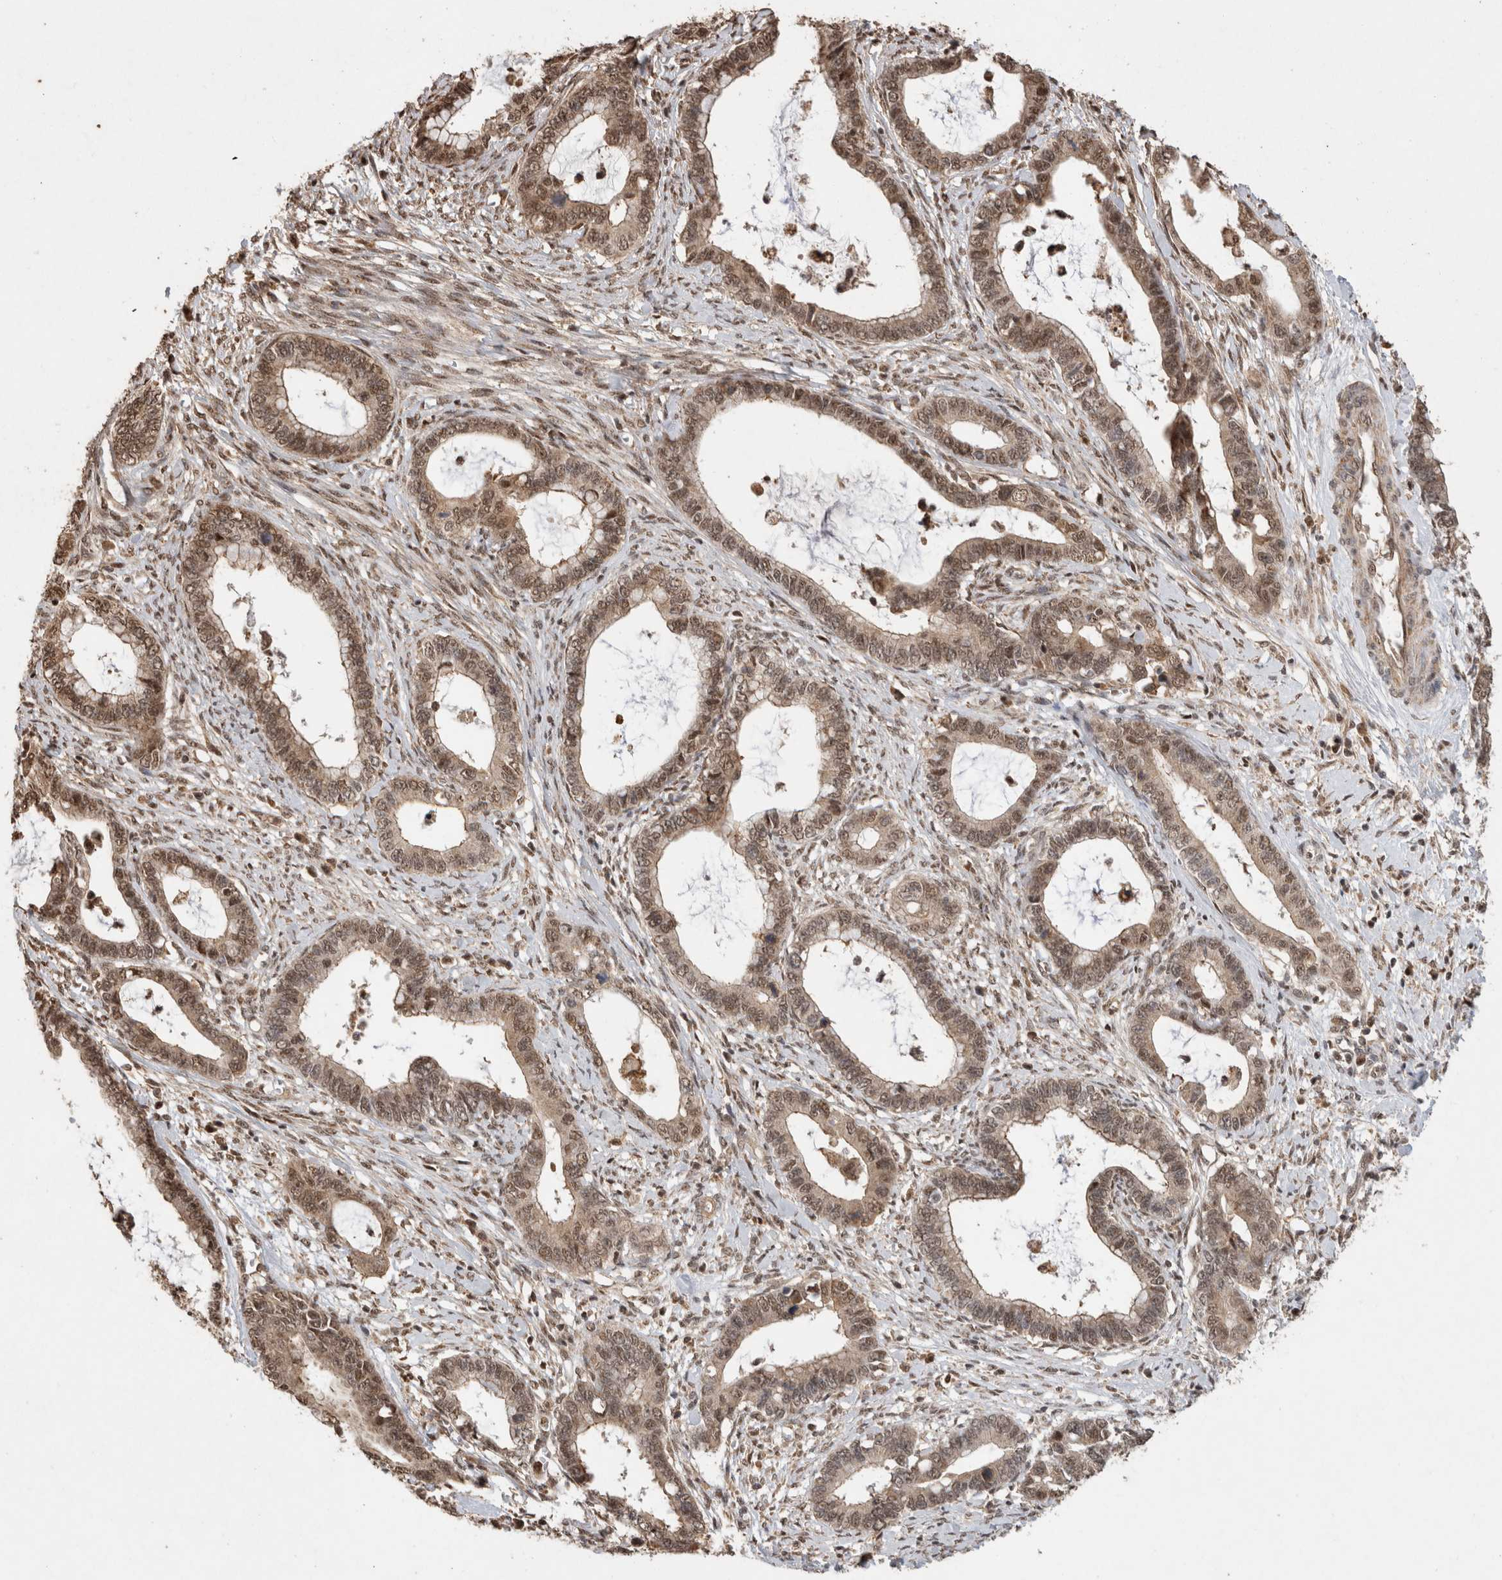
{"staining": {"intensity": "moderate", "quantity": ">75%", "location": "cytoplasmic/membranous,nuclear"}, "tissue": "cervical cancer", "cell_type": "Tumor cells", "image_type": "cancer", "snomed": [{"axis": "morphology", "description": "Adenocarcinoma, NOS"}, {"axis": "topography", "description": "Cervix"}], "caption": "Immunohistochemistry (IHC) image of human cervical cancer (adenocarcinoma) stained for a protein (brown), which reveals medium levels of moderate cytoplasmic/membranous and nuclear expression in approximately >75% of tumor cells.", "gene": "KEAP1", "patient": {"sex": "female", "age": 44}}